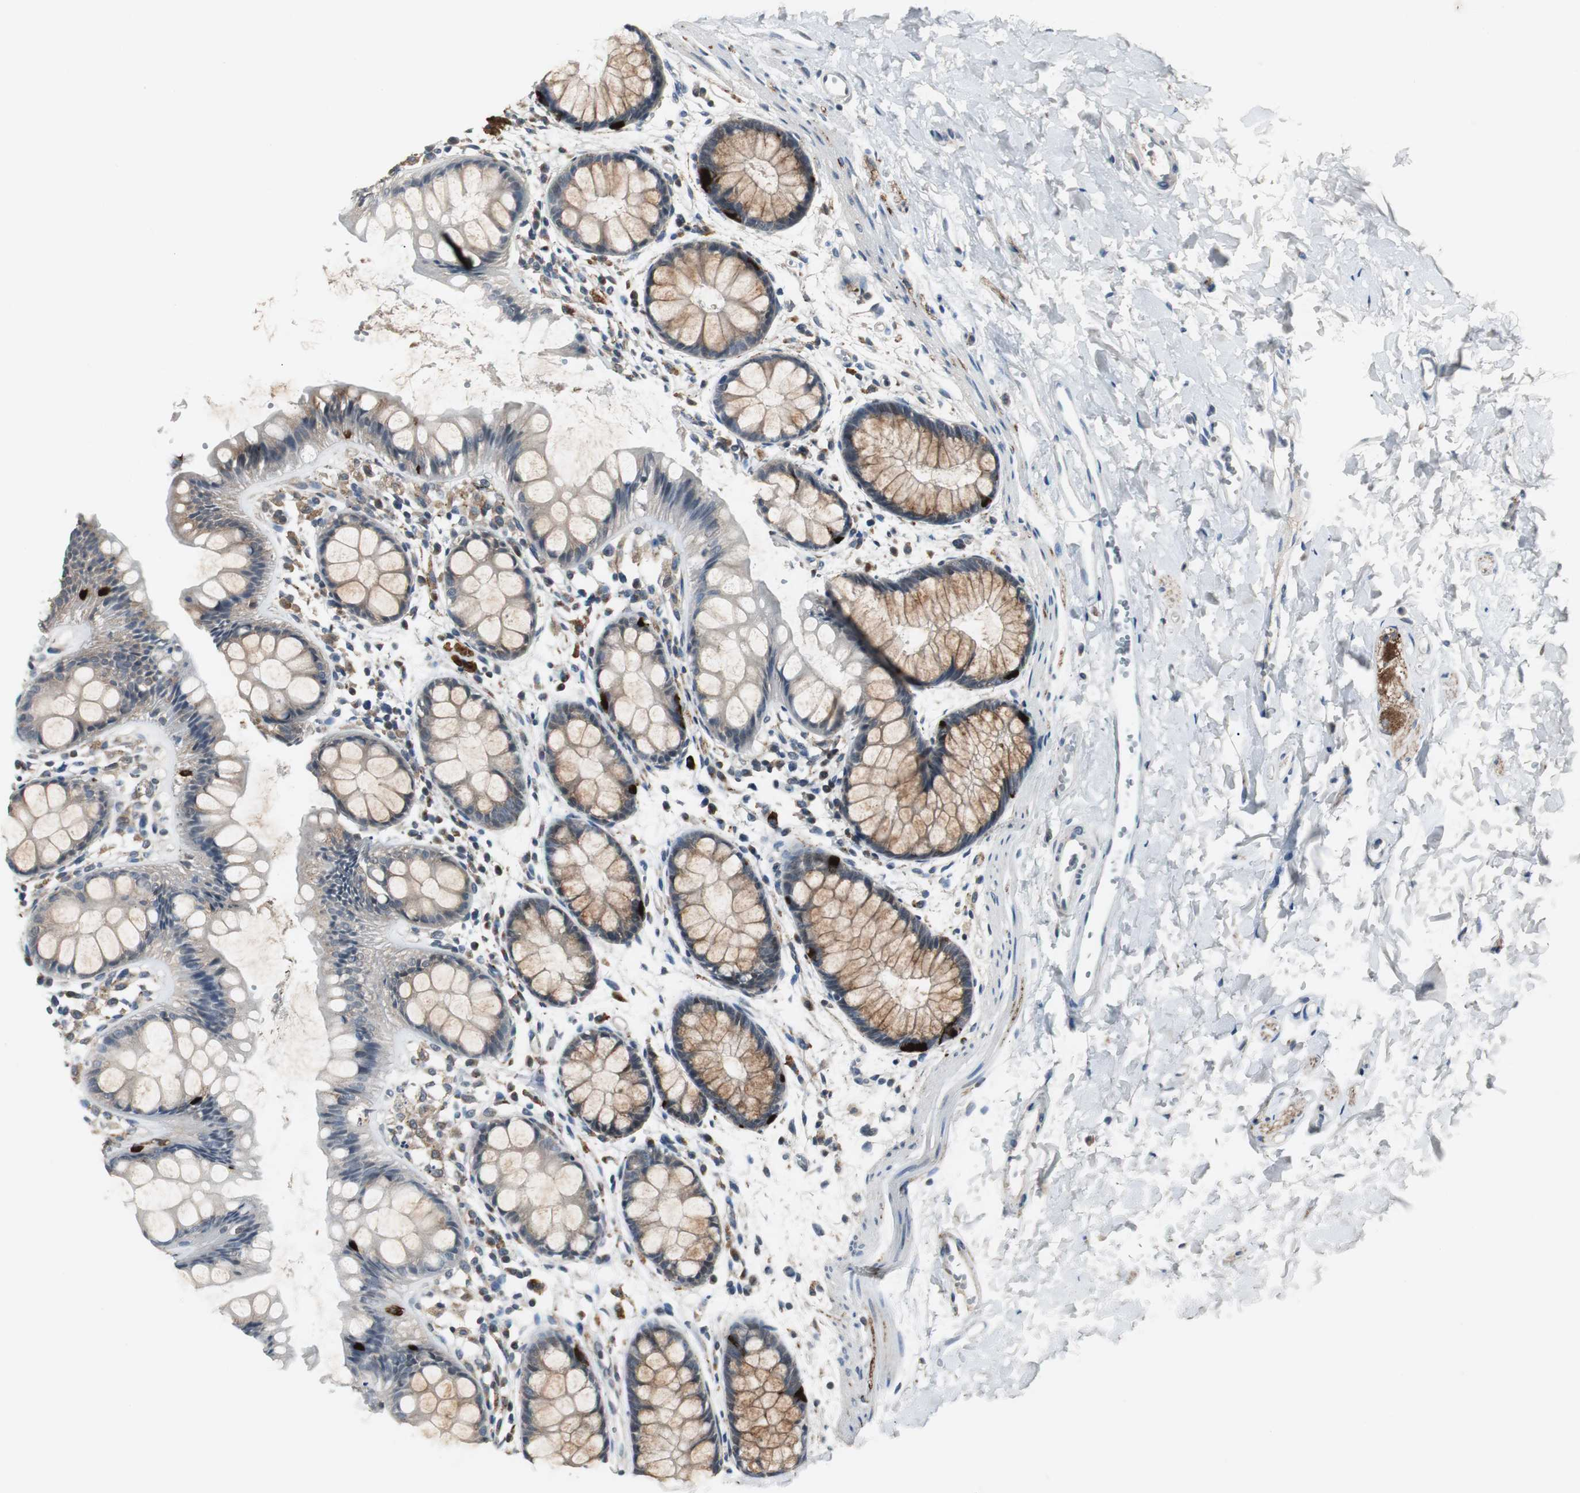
{"staining": {"intensity": "strong", "quantity": "<25%", "location": "cytoplasmic/membranous"}, "tissue": "rectum", "cell_type": "Glandular cells", "image_type": "normal", "snomed": [{"axis": "morphology", "description": "Normal tissue, NOS"}, {"axis": "topography", "description": "Rectum"}], "caption": "An immunohistochemistry micrograph of benign tissue is shown. Protein staining in brown highlights strong cytoplasmic/membranous positivity in rectum within glandular cells. The protein is stained brown, and the nuclei are stained in blue (DAB IHC with brightfield microscopy, high magnification).", "gene": "PTPRN2", "patient": {"sex": "female", "age": 66}}